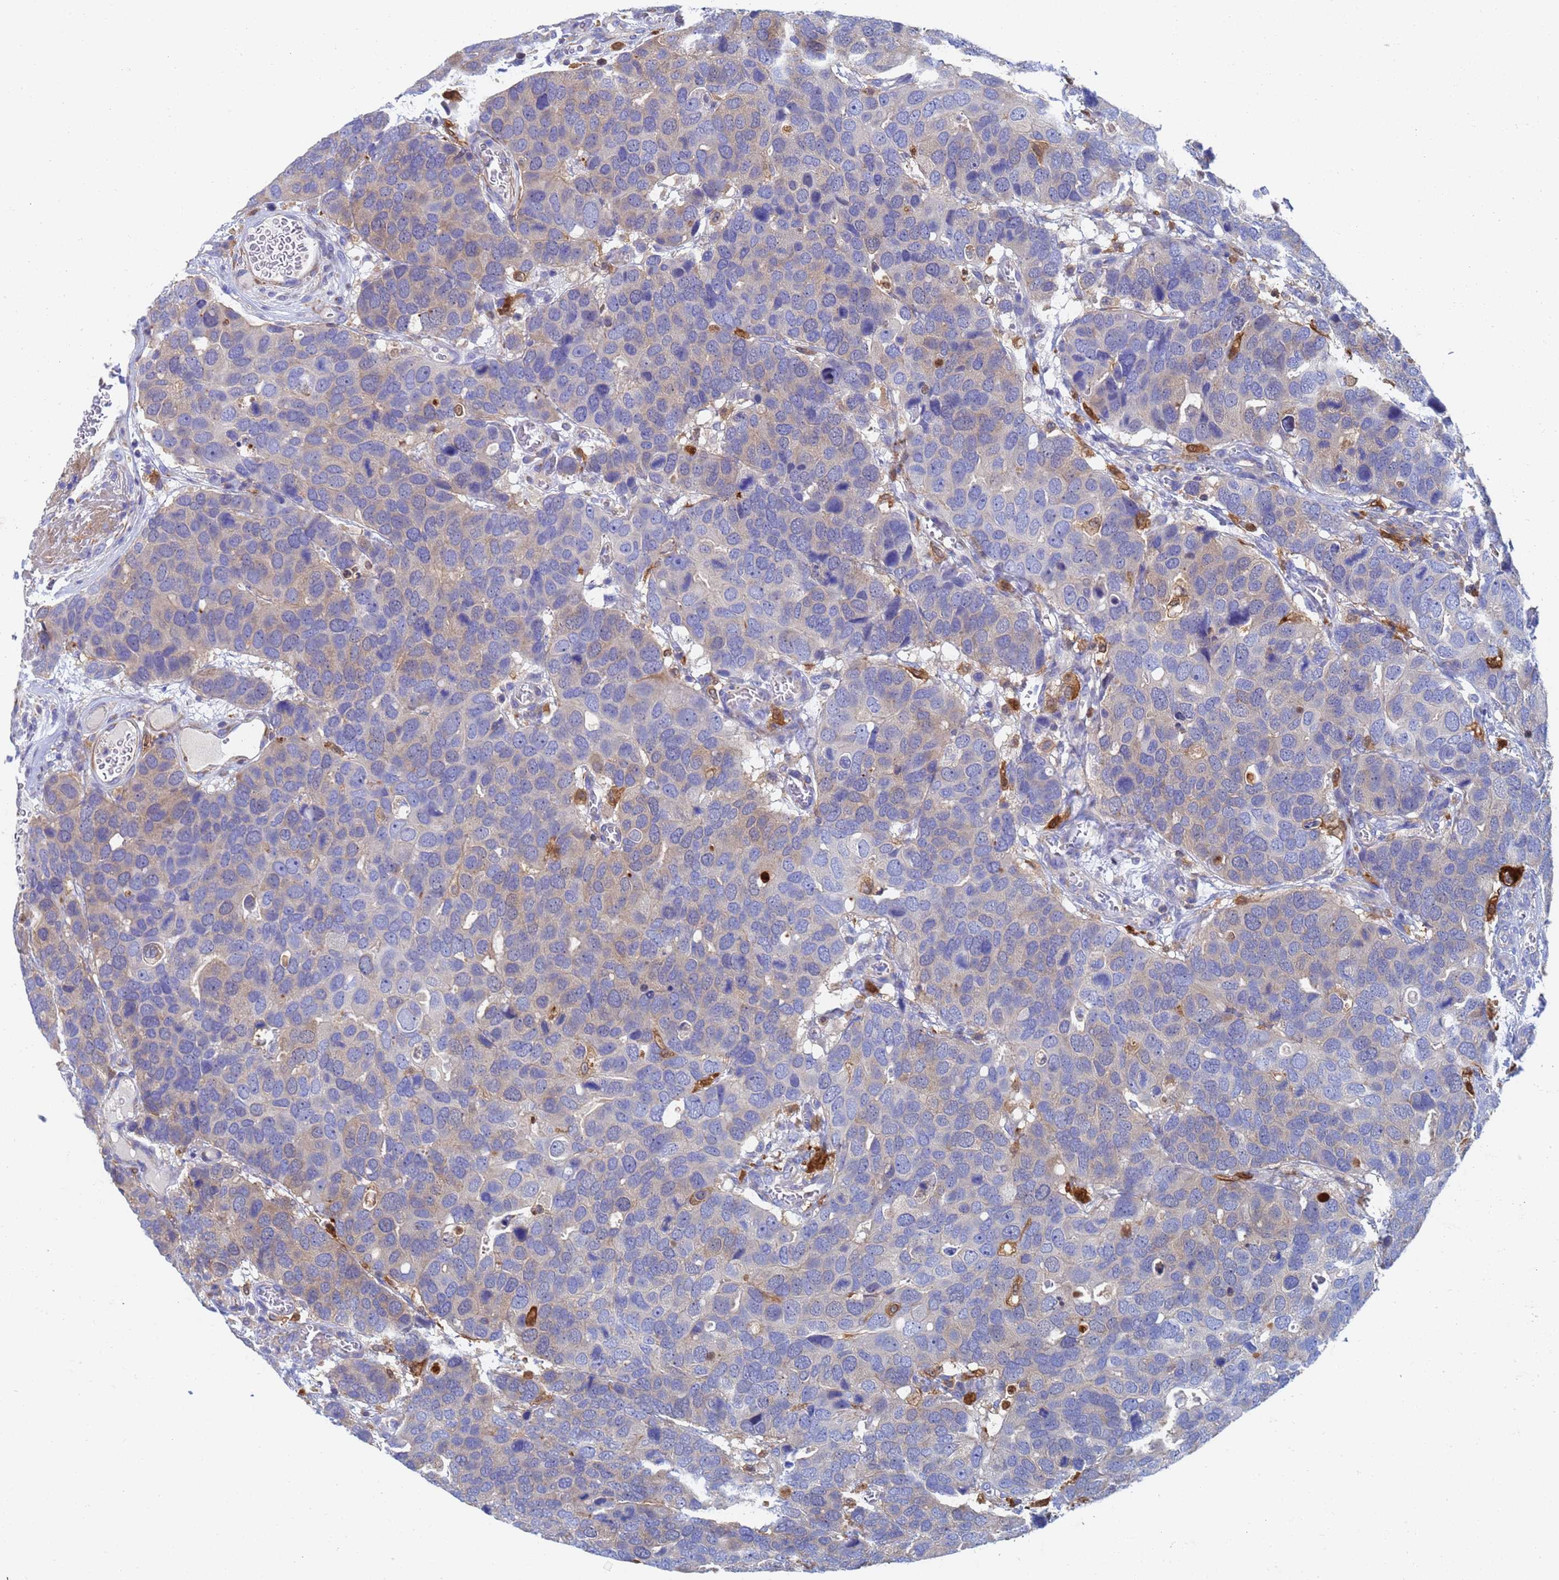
{"staining": {"intensity": "weak", "quantity": "<25%", "location": "cytoplasmic/membranous"}, "tissue": "breast cancer", "cell_type": "Tumor cells", "image_type": "cancer", "snomed": [{"axis": "morphology", "description": "Duct carcinoma"}, {"axis": "topography", "description": "Breast"}], "caption": "The immunohistochemistry (IHC) image has no significant expression in tumor cells of breast cancer (invasive ductal carcinoma) tissue. (DAB (3,3'-diaminobenzidine) immunohistochemistry (IHC) with hematoxylin counter stain).", "gene": "GCHFR", "patient": {"sex": "female", "age": 83}}